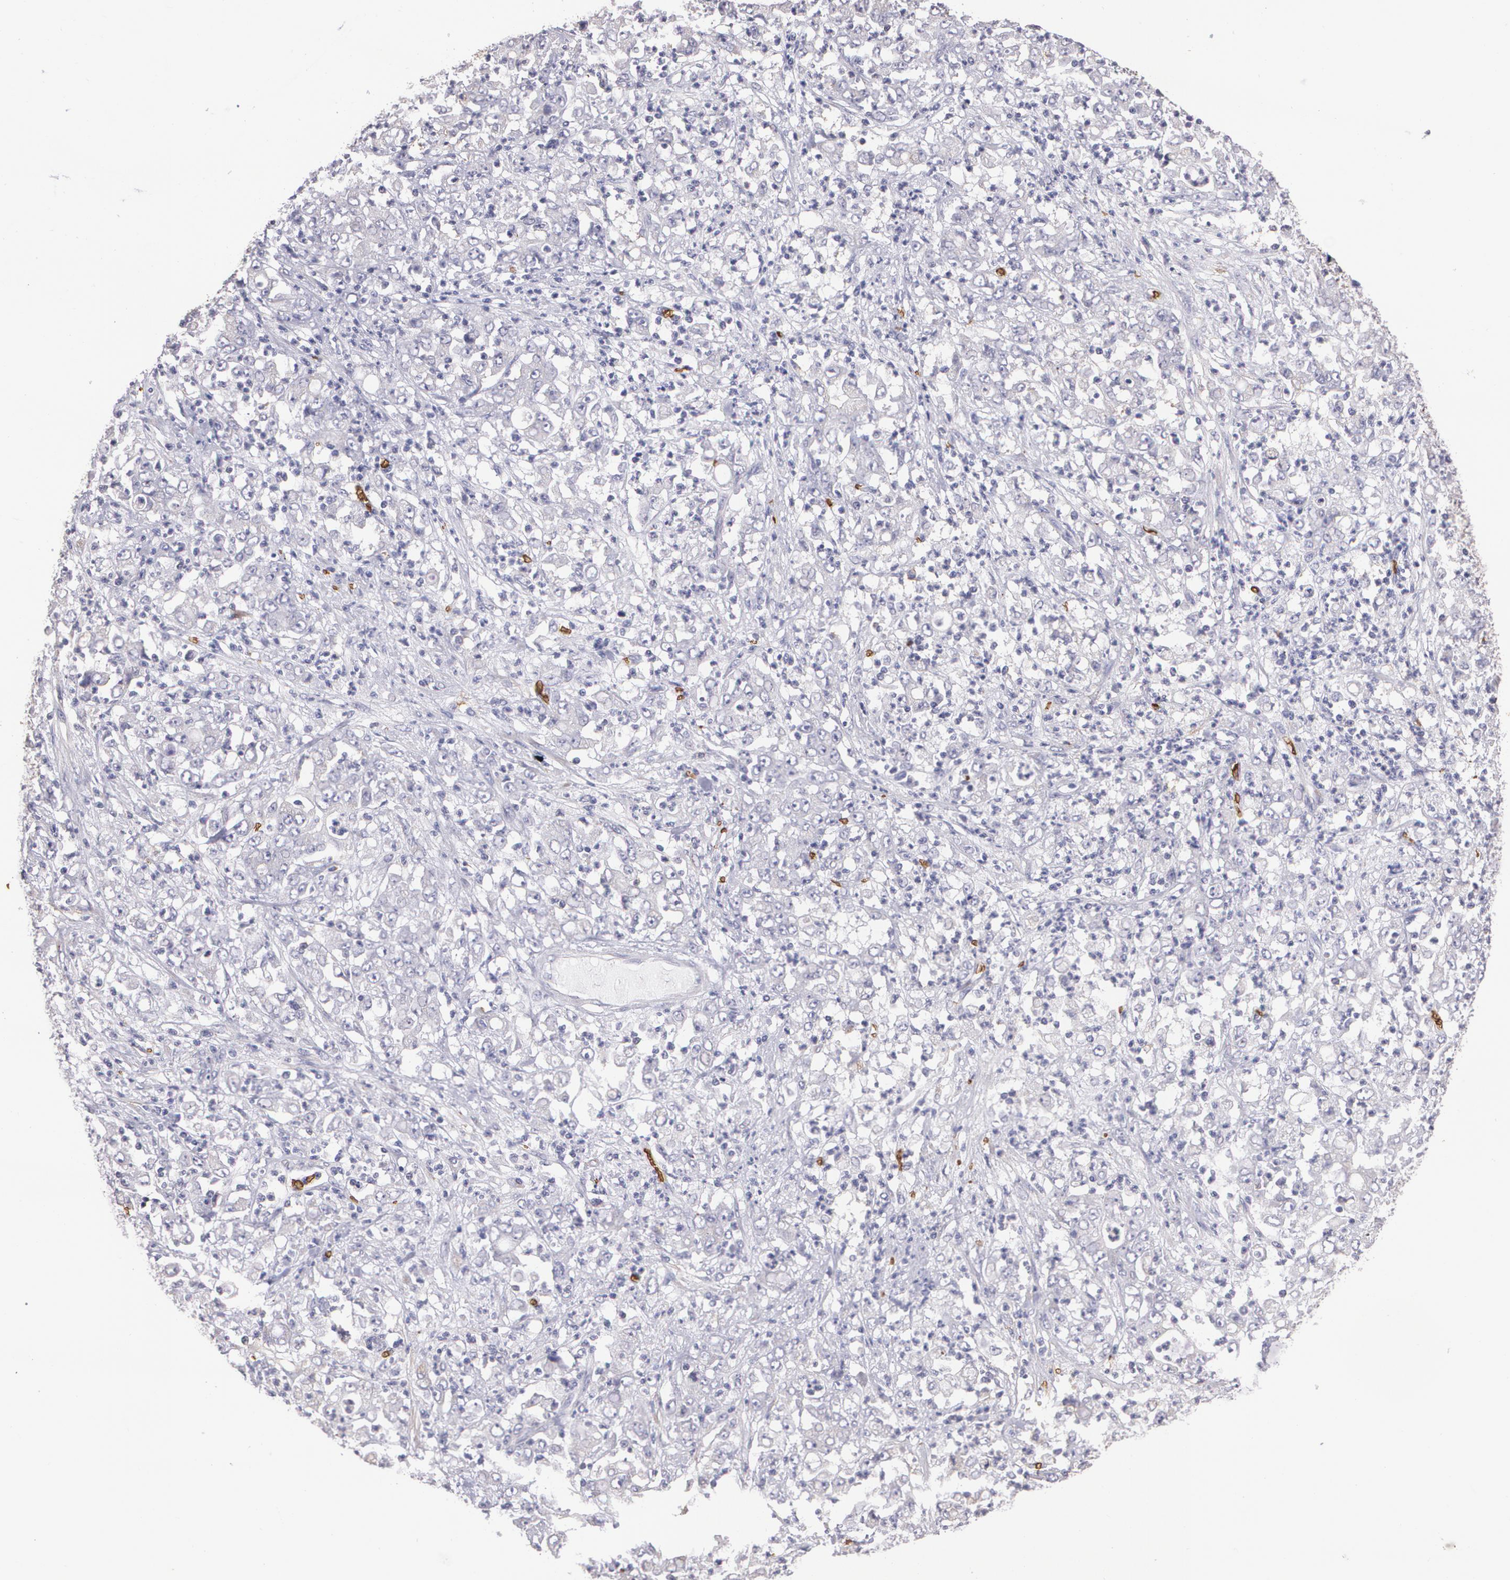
{"staining": {"intensity": "negative", "quantity": "none", "location": "none"}, "tissue": "stomach cancer", "cell_type": "Tumor cells", "image_type": "cancer", "snomed": [{"axis": "morphology", "description": "Adenocarcinoma, NOS"}, {"axis": "topography", "description": "Stomach, lower"}], "caption": "Protein analysis of stomach cancer (adenocarcinoma) exhibits no significant positivity in tumor cells.", "gene": "SLC2A1", "patient": {"sex": "female", "age": 71}}